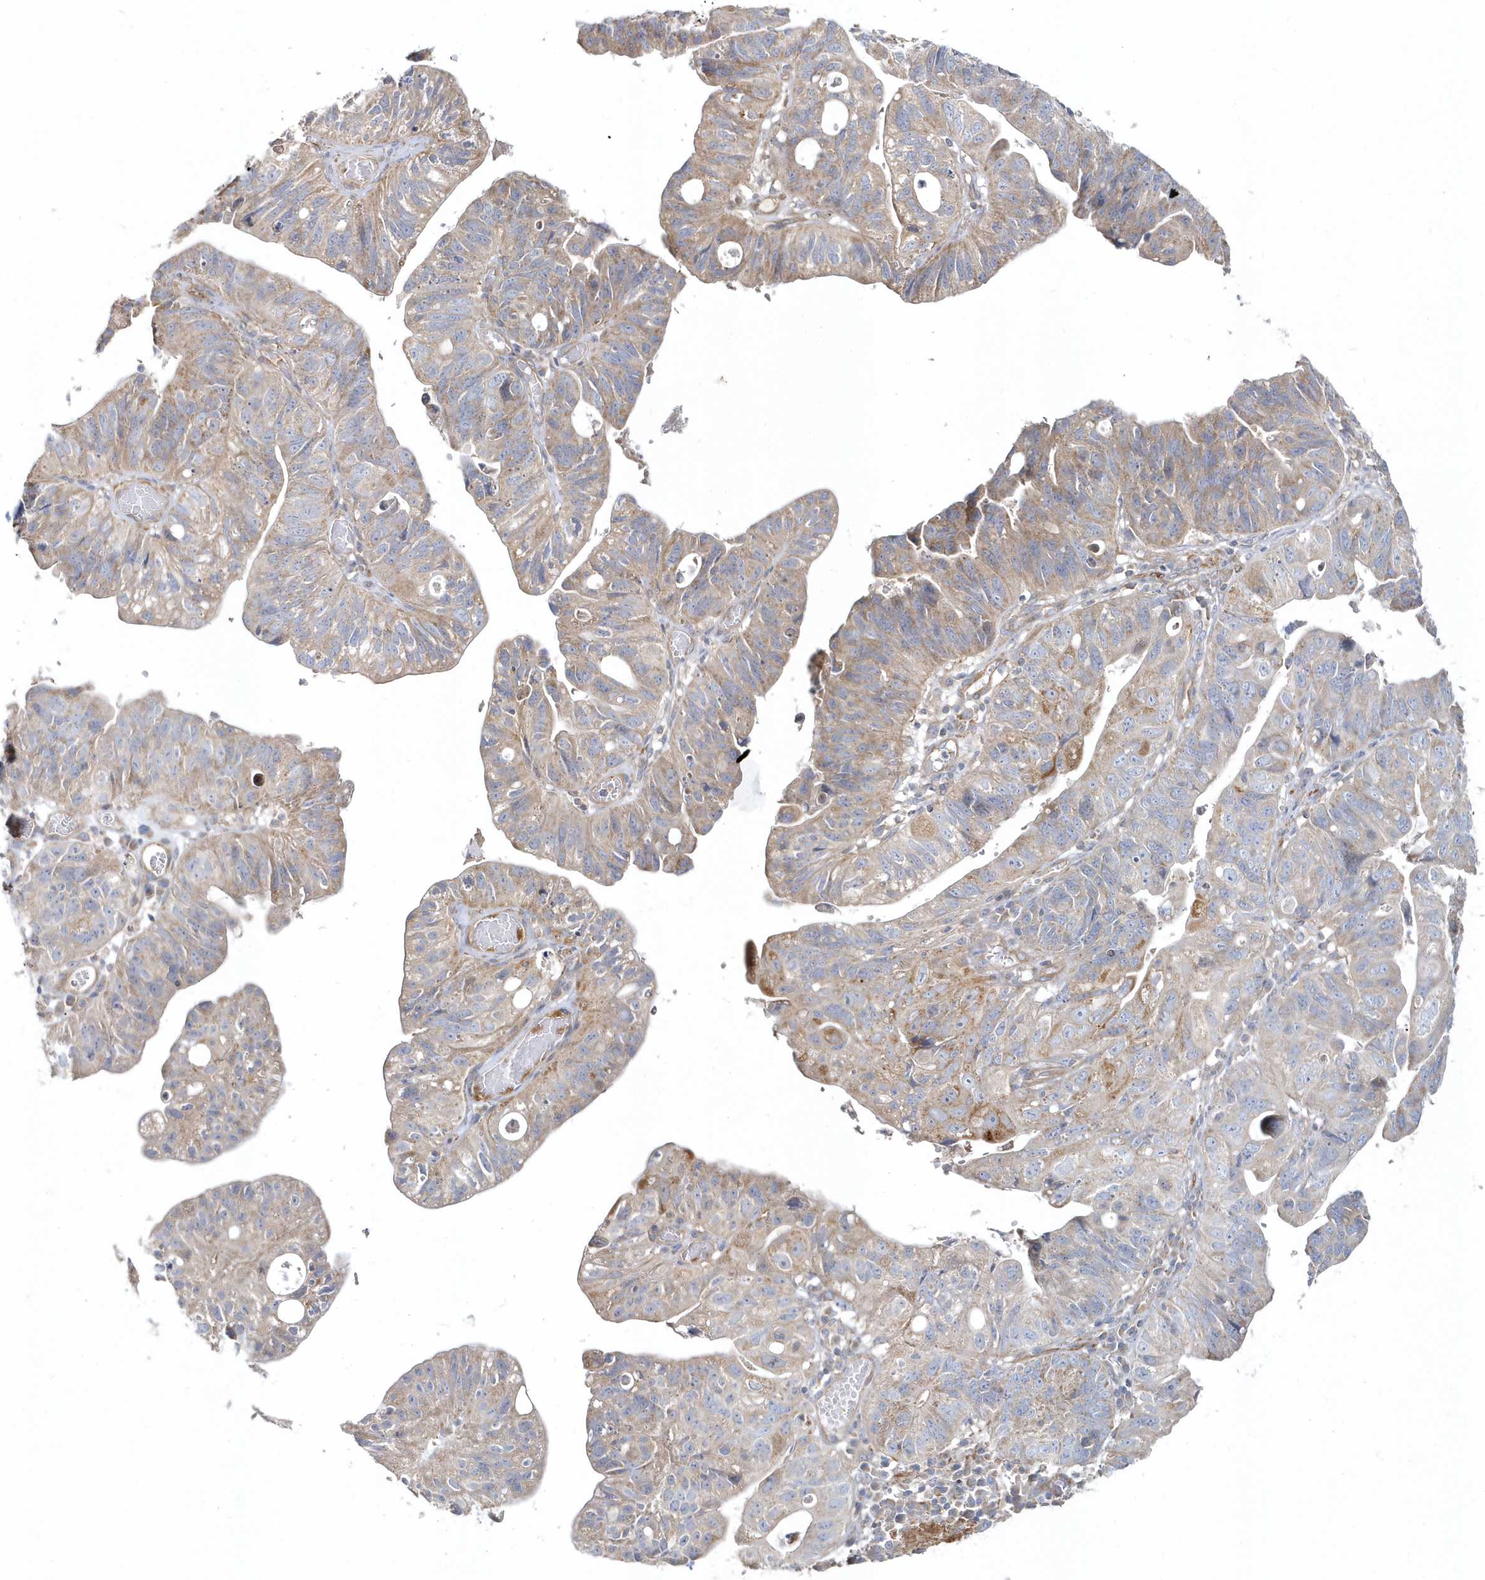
{"staining": {"intensity": "moderate", "quantity": "<25%", "location": "cytoplasmic/membranous"}, "tissue": "stomach cancer", "cell_type": "Tumor cells", "image_type": "cancer", "snomed": [{"axis": "morphology", "description": "Adenocarcinoma, NOS"}, {"axis": "topography", "description": "Stomach"}], "caption": "Stomach cancer (adenocarcinoma) tissue shows moderate cytoplasmic/membranous positivity in about <25% of tumor cells, visualized by immunohistochemistry.", "gene": "LEXM", "patient": {"sex": "male", "age": 59}}